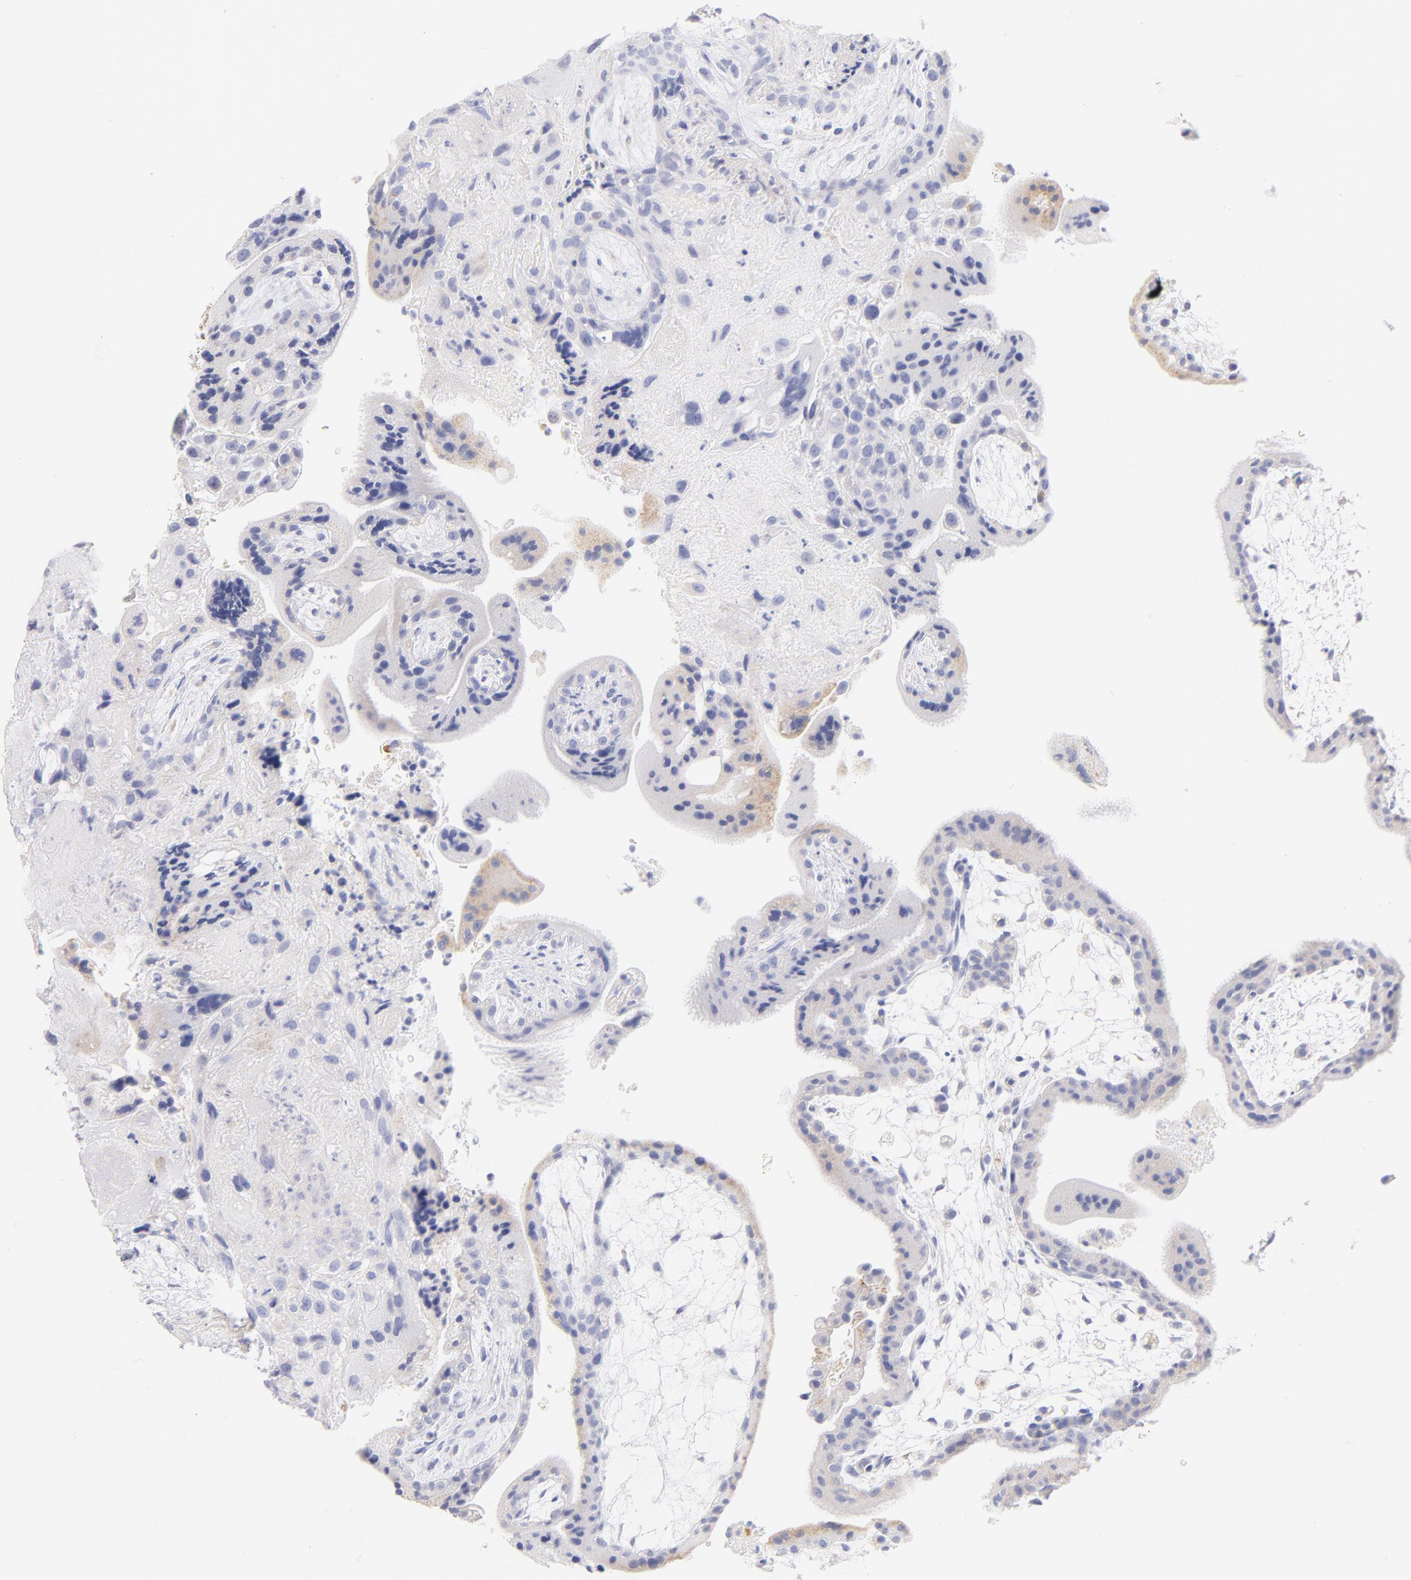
{"staining": {"intensity": "weak", "quantity": ">75%", "location": "cytoplasmic/membranous"}, "tissue": "placenta", "cell_type": "Decidual cells", "image_type": "normal", "snomed": [{"axis": "morphology", "description": "Normal tissue, NOS"}, {"axis": "topography", "description": "Placenta"}], "caption": "Weak cytoplasmic/membranous protein positivity is present in approximately >75% of decidual cells in placenta.", "gene": "AIFM1", "patient": {"sex": "female", "age": 35}}